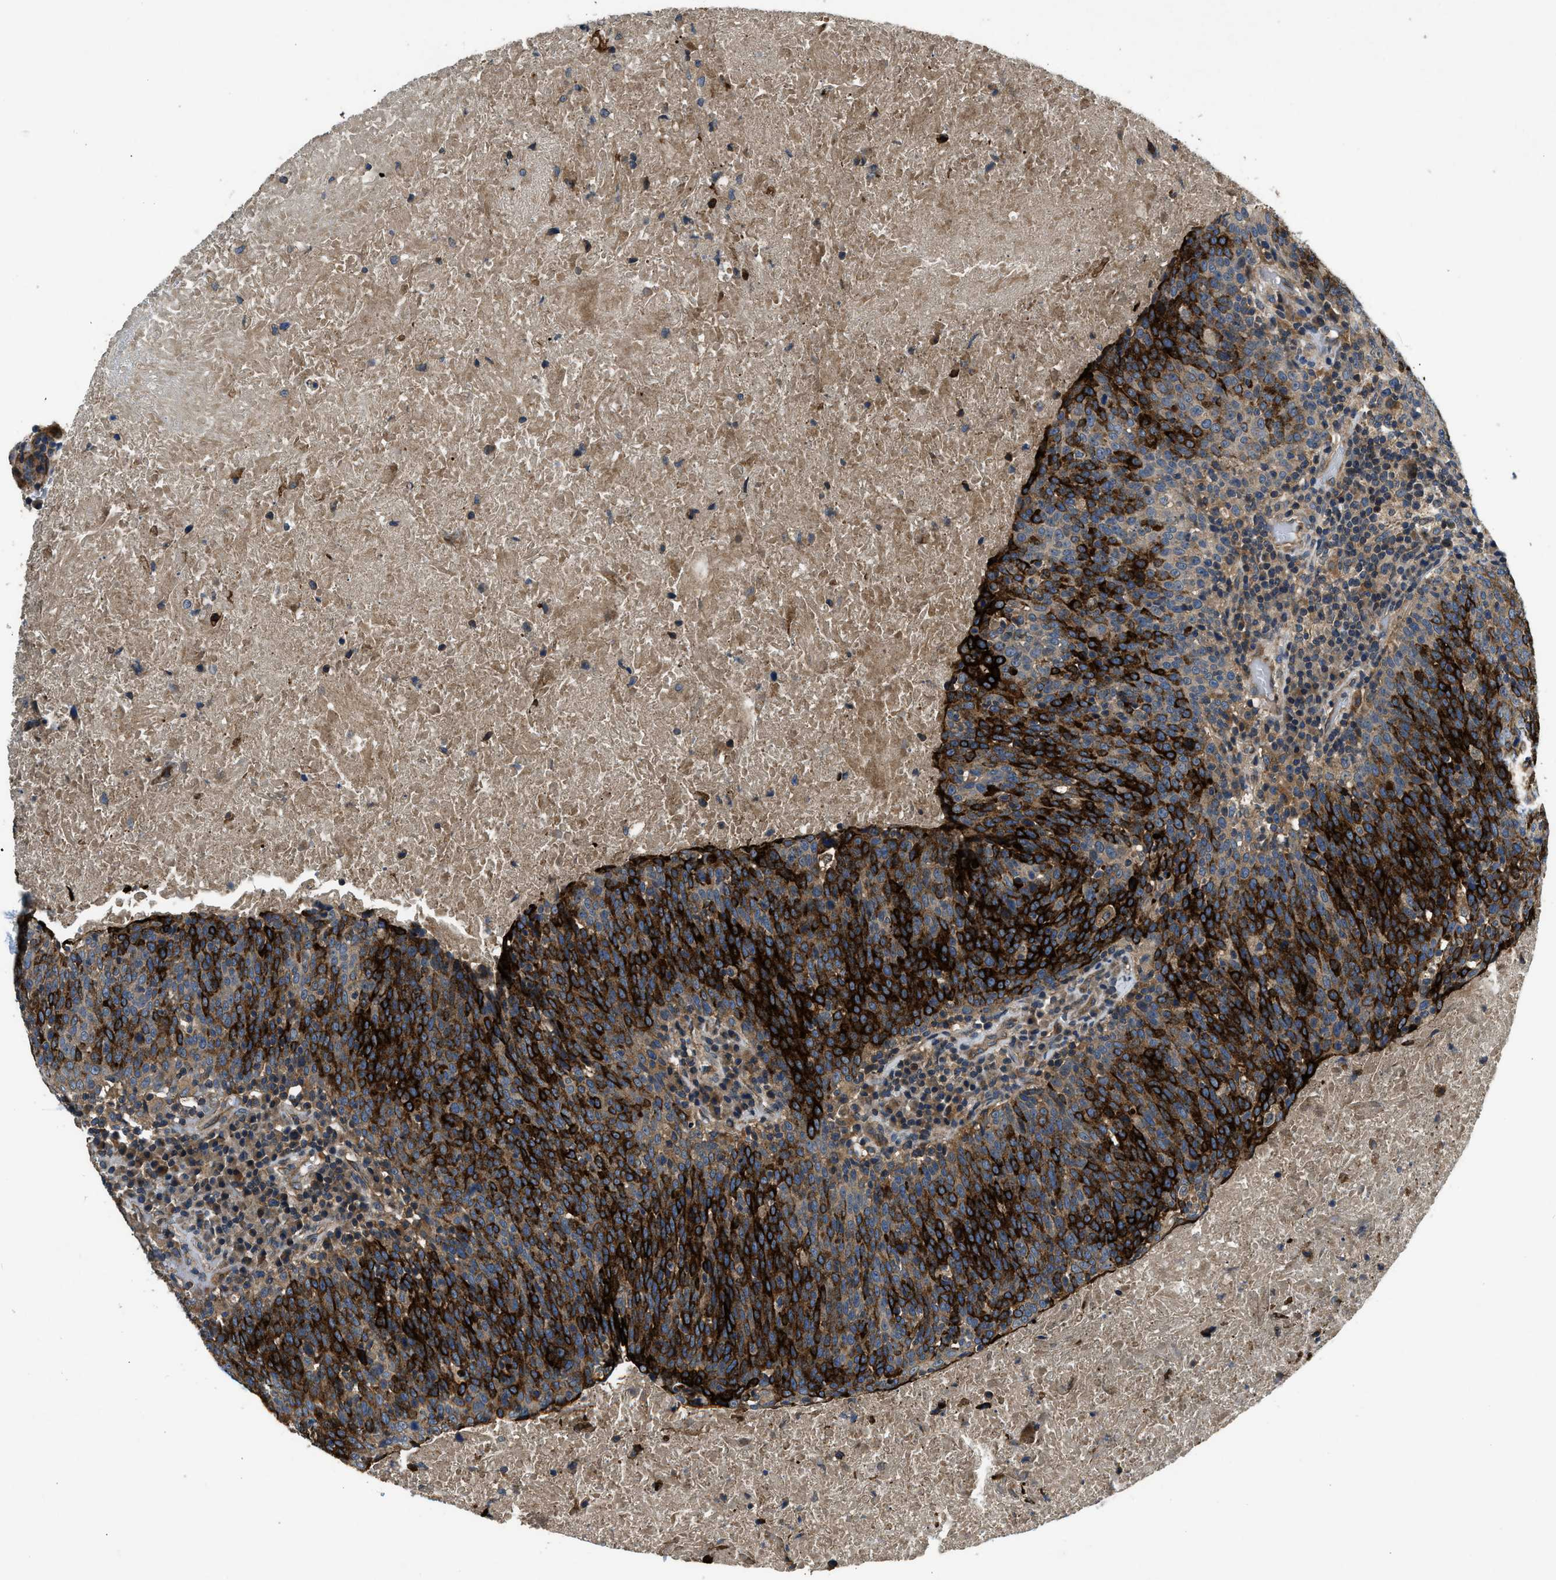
{"staining": {"intensity": "strong", "quantity": "25%-75%", "location": "cytoplasmic/membranous"}, "tissue": "head and neck cancer", "cell_type": "Tumor cells", "image_type": "cancer", "snomed": [{"axis": "morphology", "description": "Squamous cell carcinoma, NOS"}, {"axis": "morphology", "description": "Squamous cell carcinoma, metastatic, NOS"}, {"axis": "topography", "description": "Lymph node"}, {"axis": "topography", "description": "Head-Neck"}], "caption": "Head and neck cancer tissue demonstrates strong cytoplasmic/membranous expression in about 25%-75% of tumor cells, visualized by immunohistochemistry.", "gene": "IL3RA", "patient": {"sex": "male", "age": 62}}